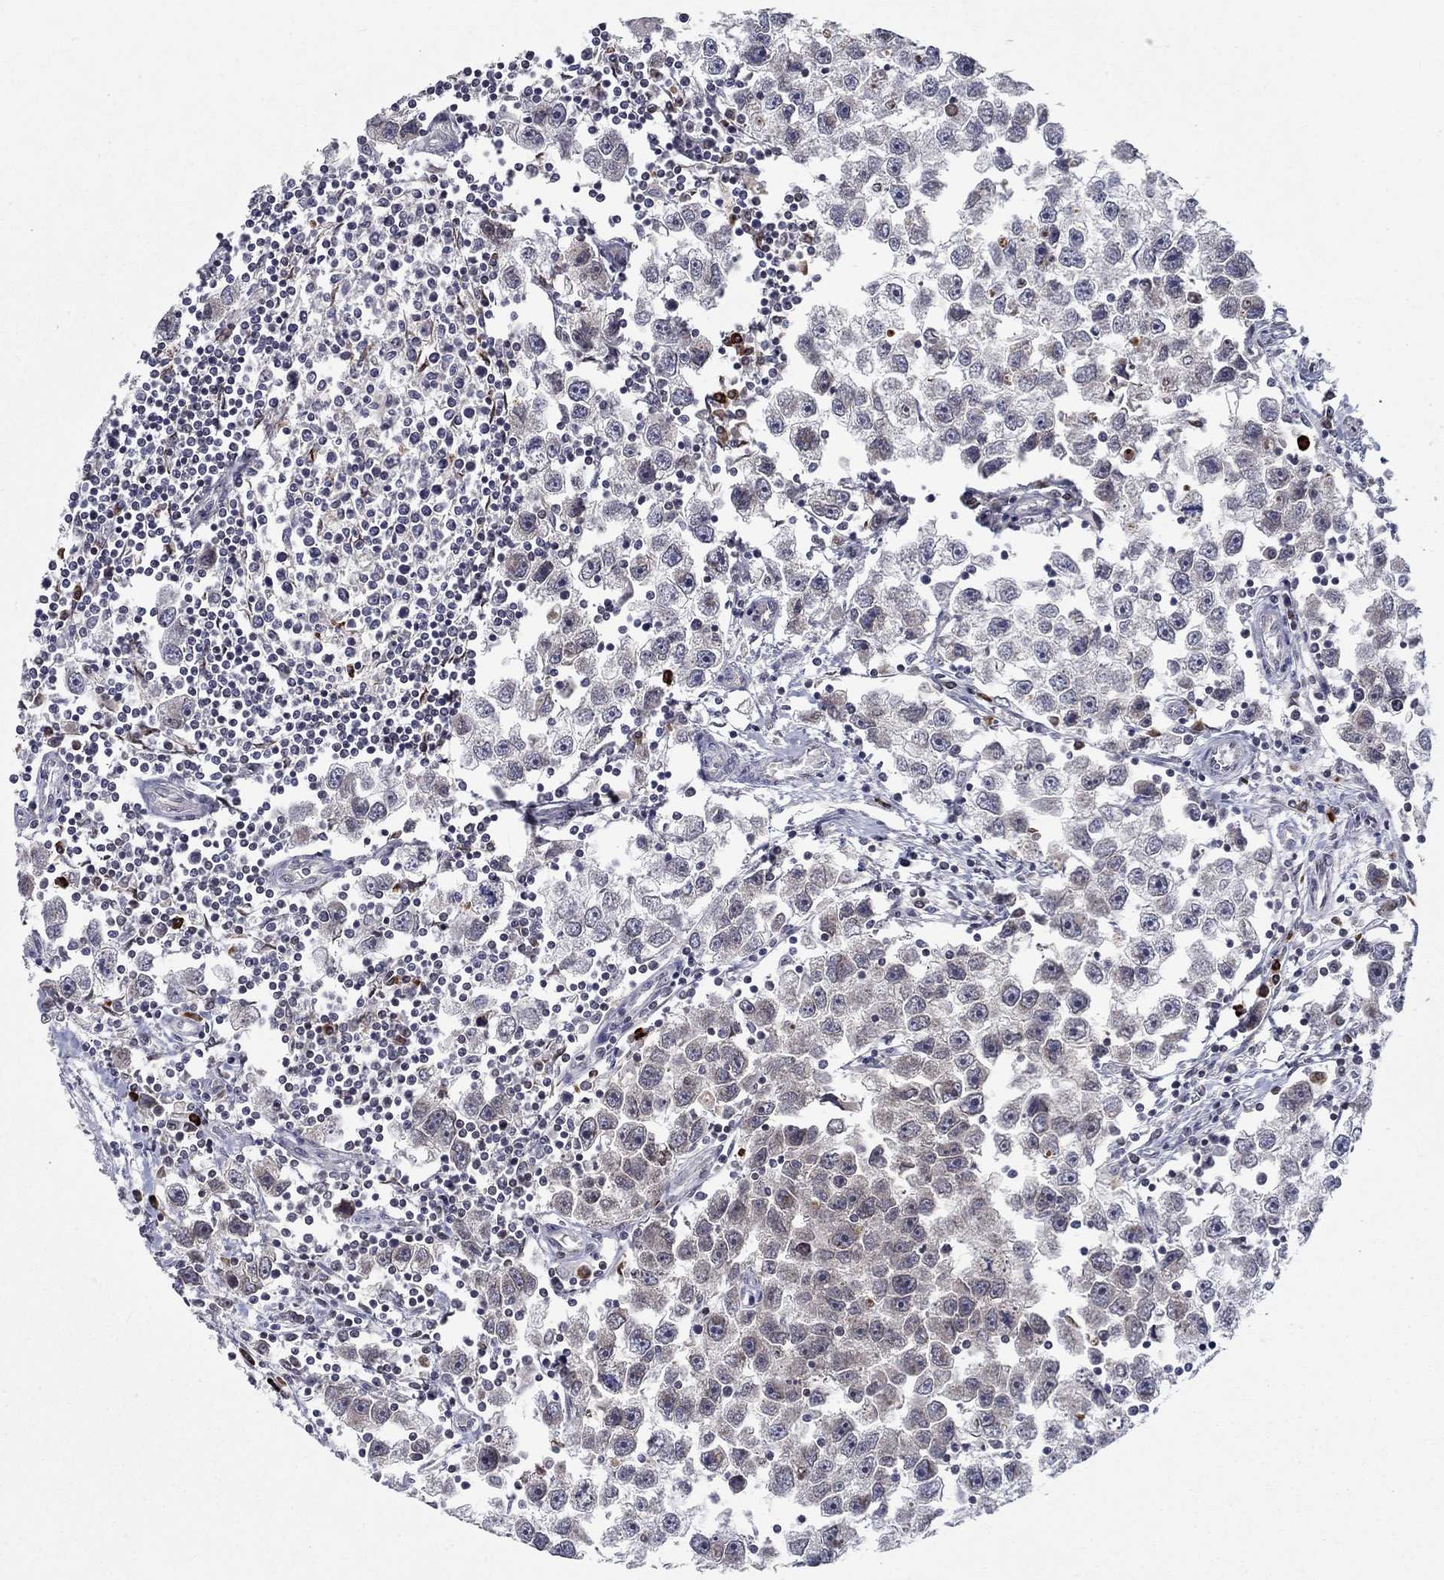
{"staining": {"intensity": "negative", "quantity": "none", "location": "none"}, "tissue": "testis cancer", "cell_type": "Tumor cells", "image_type": "cancer", "snomed": [{"axis": "morphology", "description": "Seminoma, NOS"}, {"axis": "topography", "description": "Testis"}], "caption": "Tumor cells are negative for protein expression in human testis cancer (seminoma).", "gene": "CETN3", "patient": {"sex": "male", "age": 30}}